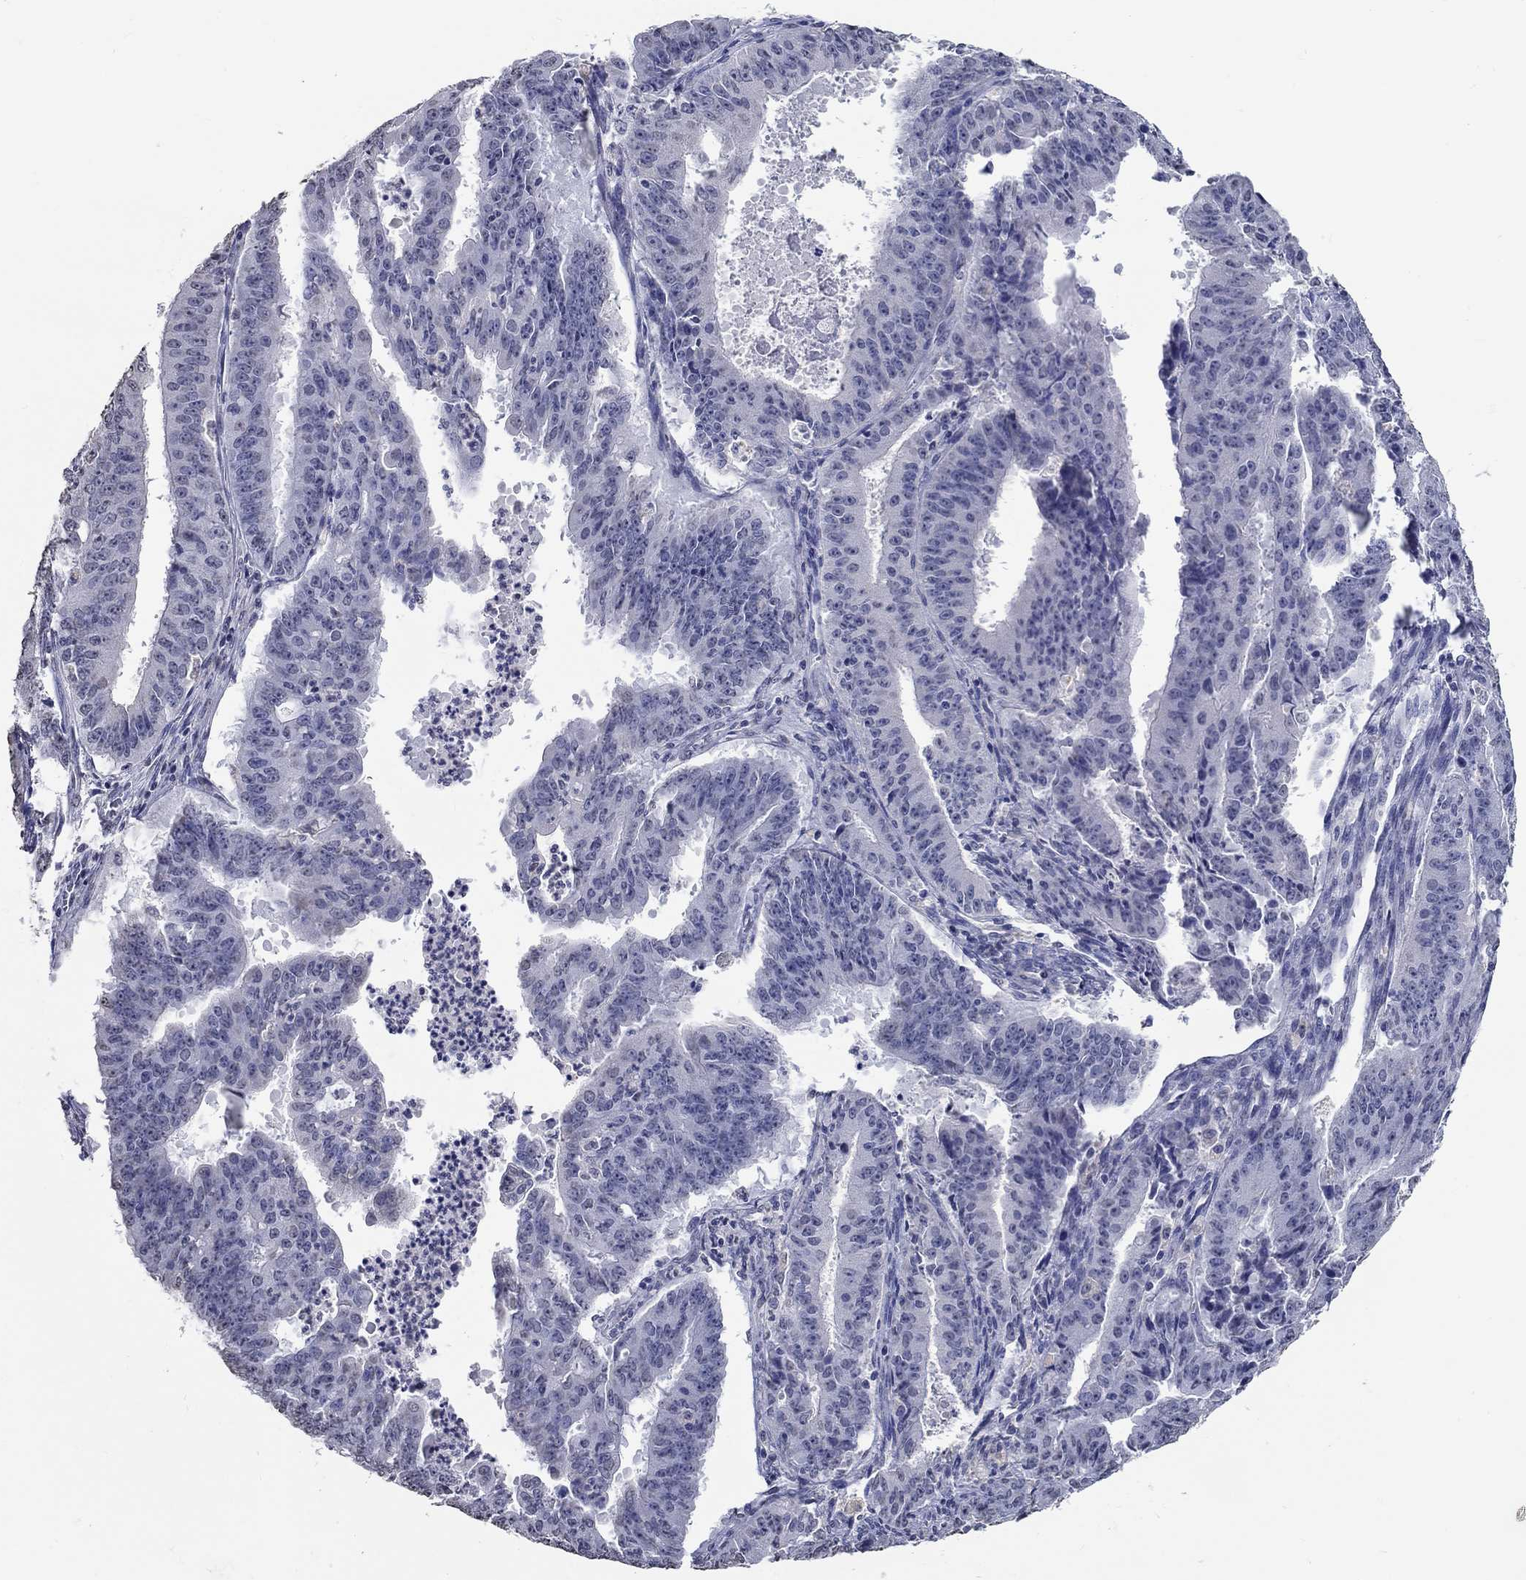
{"staining": {"intensity": "negative", "quantity": "none", "location": "none"}, "tissue": "ovarian cancer", "cell_type": "Tumor cells", "image_type": "cancer", "snomed": [{"axis": "morphology", "description": "Carcinoma, endometroid"}, {"axis": "topography", "description": "Ovary"}], "caption": "High power microscopy image of an IHC image of ovarian cancer, revealing no significant positivity in tumor cells.", "gene": "PDE1B", "patient": {"sex": "female", "age": 42}}